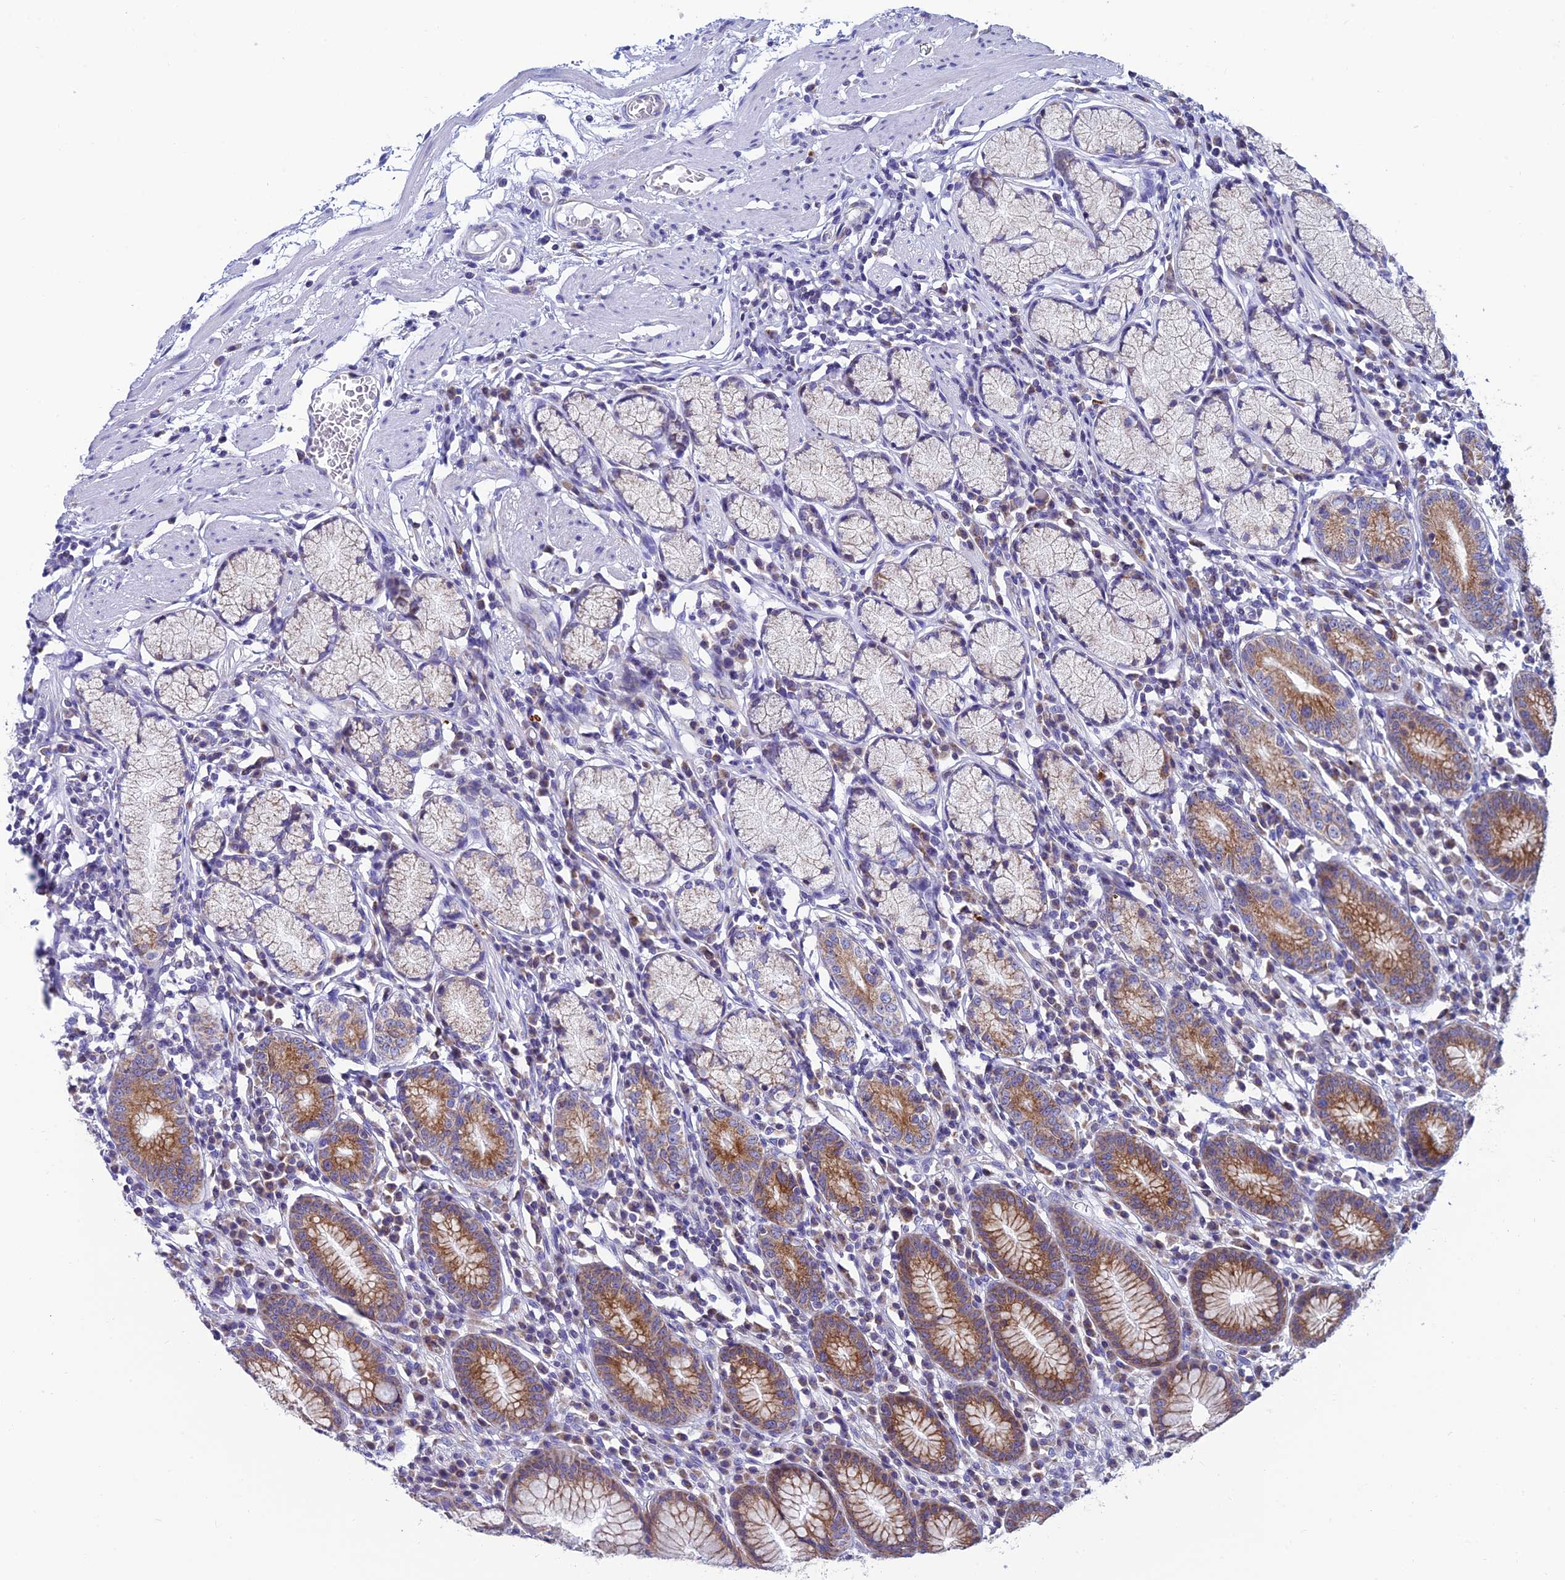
{"staining": {"intensity": "moderate", "quantity": ">75%", "location": "cytoplasmic/membranous"}, "tissue": "stomach", "cell_type": "Glandular cells", "image_type": "normal", "snomed": [{"axis": "morphology", "description": "Normal tissue, NOS"}, {"axis": "topography", "description": "Stomach"}], "caption": "Immunohistochemical staining of normal human stomach demonstrates medium levels of moderate cytoplasmic/membranous positivity in approximately >75% of glandular cells. The staining was performed using DAB (3,3'-diaminobenzidine), with brown indicating positive protein expression. Nuclei are stained blue with hematoxylin.", "gene": "REEP4", "patient": {"sex": "male", "age": 55}}